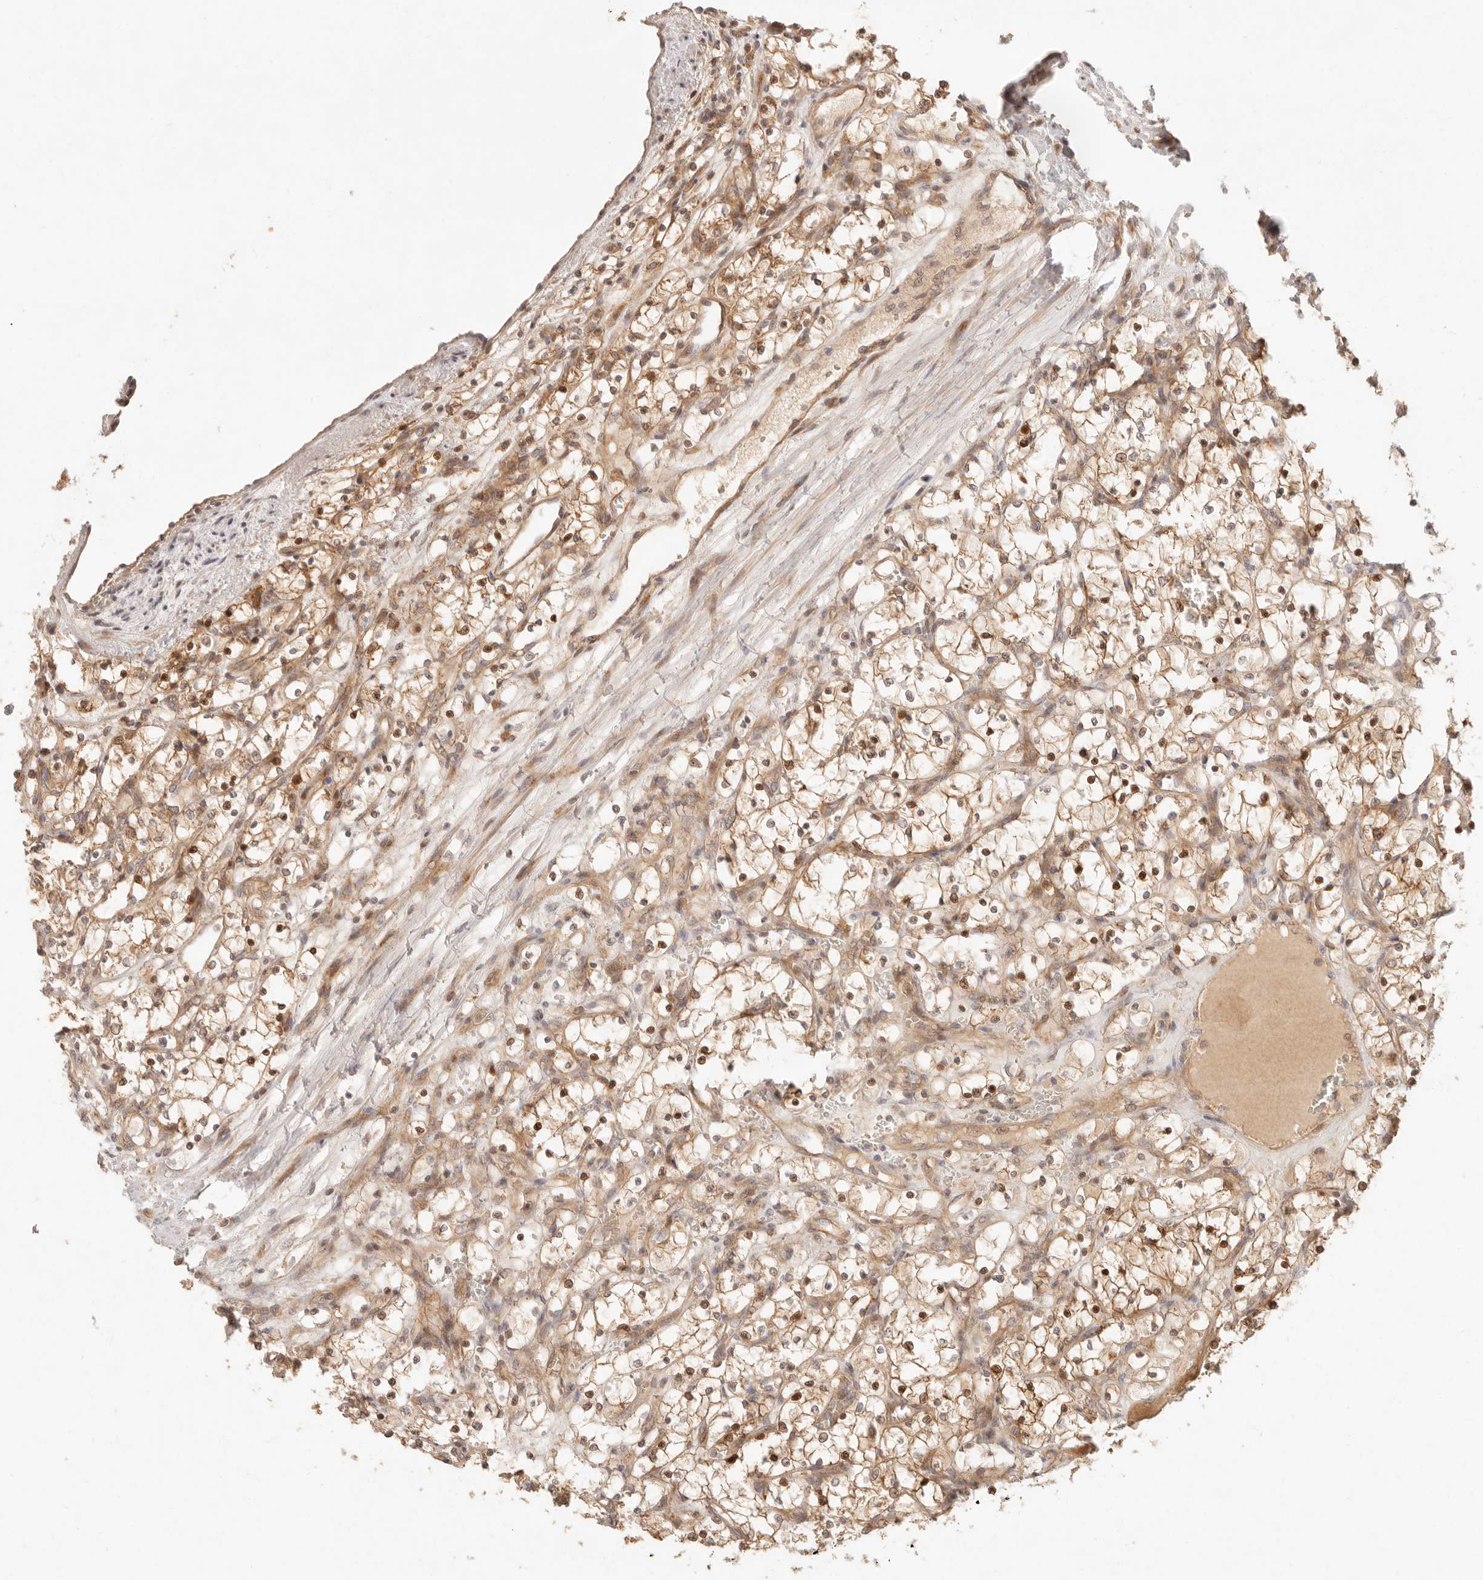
{"staining": {"intensity": "moderate", "quantity": ">75%", "location": "cytoplasmic/membranous,nuclear"}, "tissue": "renal cancer", "cell_type": "Tumor cells", "image_type": "cancer", "snomed": [{"axis": "morphology", "description": "Adenocarcinoma, NOS"}, {"axis": "topography", "description": "Kidney"}], "caption": "IHC micrograph of neoplastic tissue: human renal adenocarcinoma stained using immunohistochemistry (IHC) shows medium levels of moderate protein expression localized specifically in the cytoplasmic/membranous and nuclear of tumor cells, appearing as a cytoplasmic/membranous and nuclear brown color.", "gene": "PPP1R3B", "patient": {"sex": "female", "age": 69}}